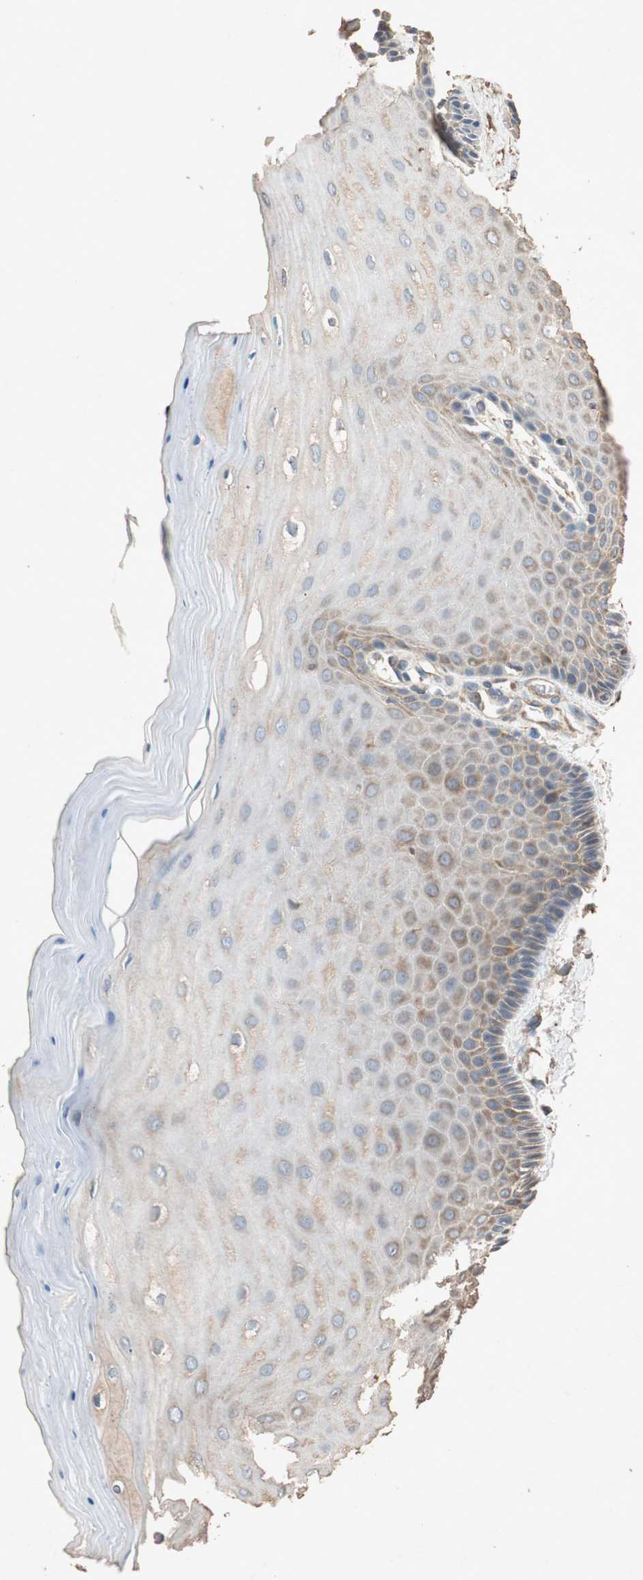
{"staining": {"intensity": "moderate", "quantity": ">75%", "location": "cytoplasmic/membranous"}, "tissue": "cervix", "cell_type": "Glandular cells", "image_type": "normal", "snomed": [{"axis": "morphology", "description": "Normal tissue, NOS"}, {"axis": "topography", "description": "Cervix"}], "caption": "Immunohistochemistry staining of normal cervix, which displays medium levels of moderate cytoplasmic/membranous positivity in about >75% of glandular cells indicating moderate cytoplasmic/membranous protein expression. The staining was performed using DAB (brown) for protein detection and nuclei were counterstained in hematoxylin (blue).", "gene": "TUBB", "patient": {"sex": "female", "age": 55}}